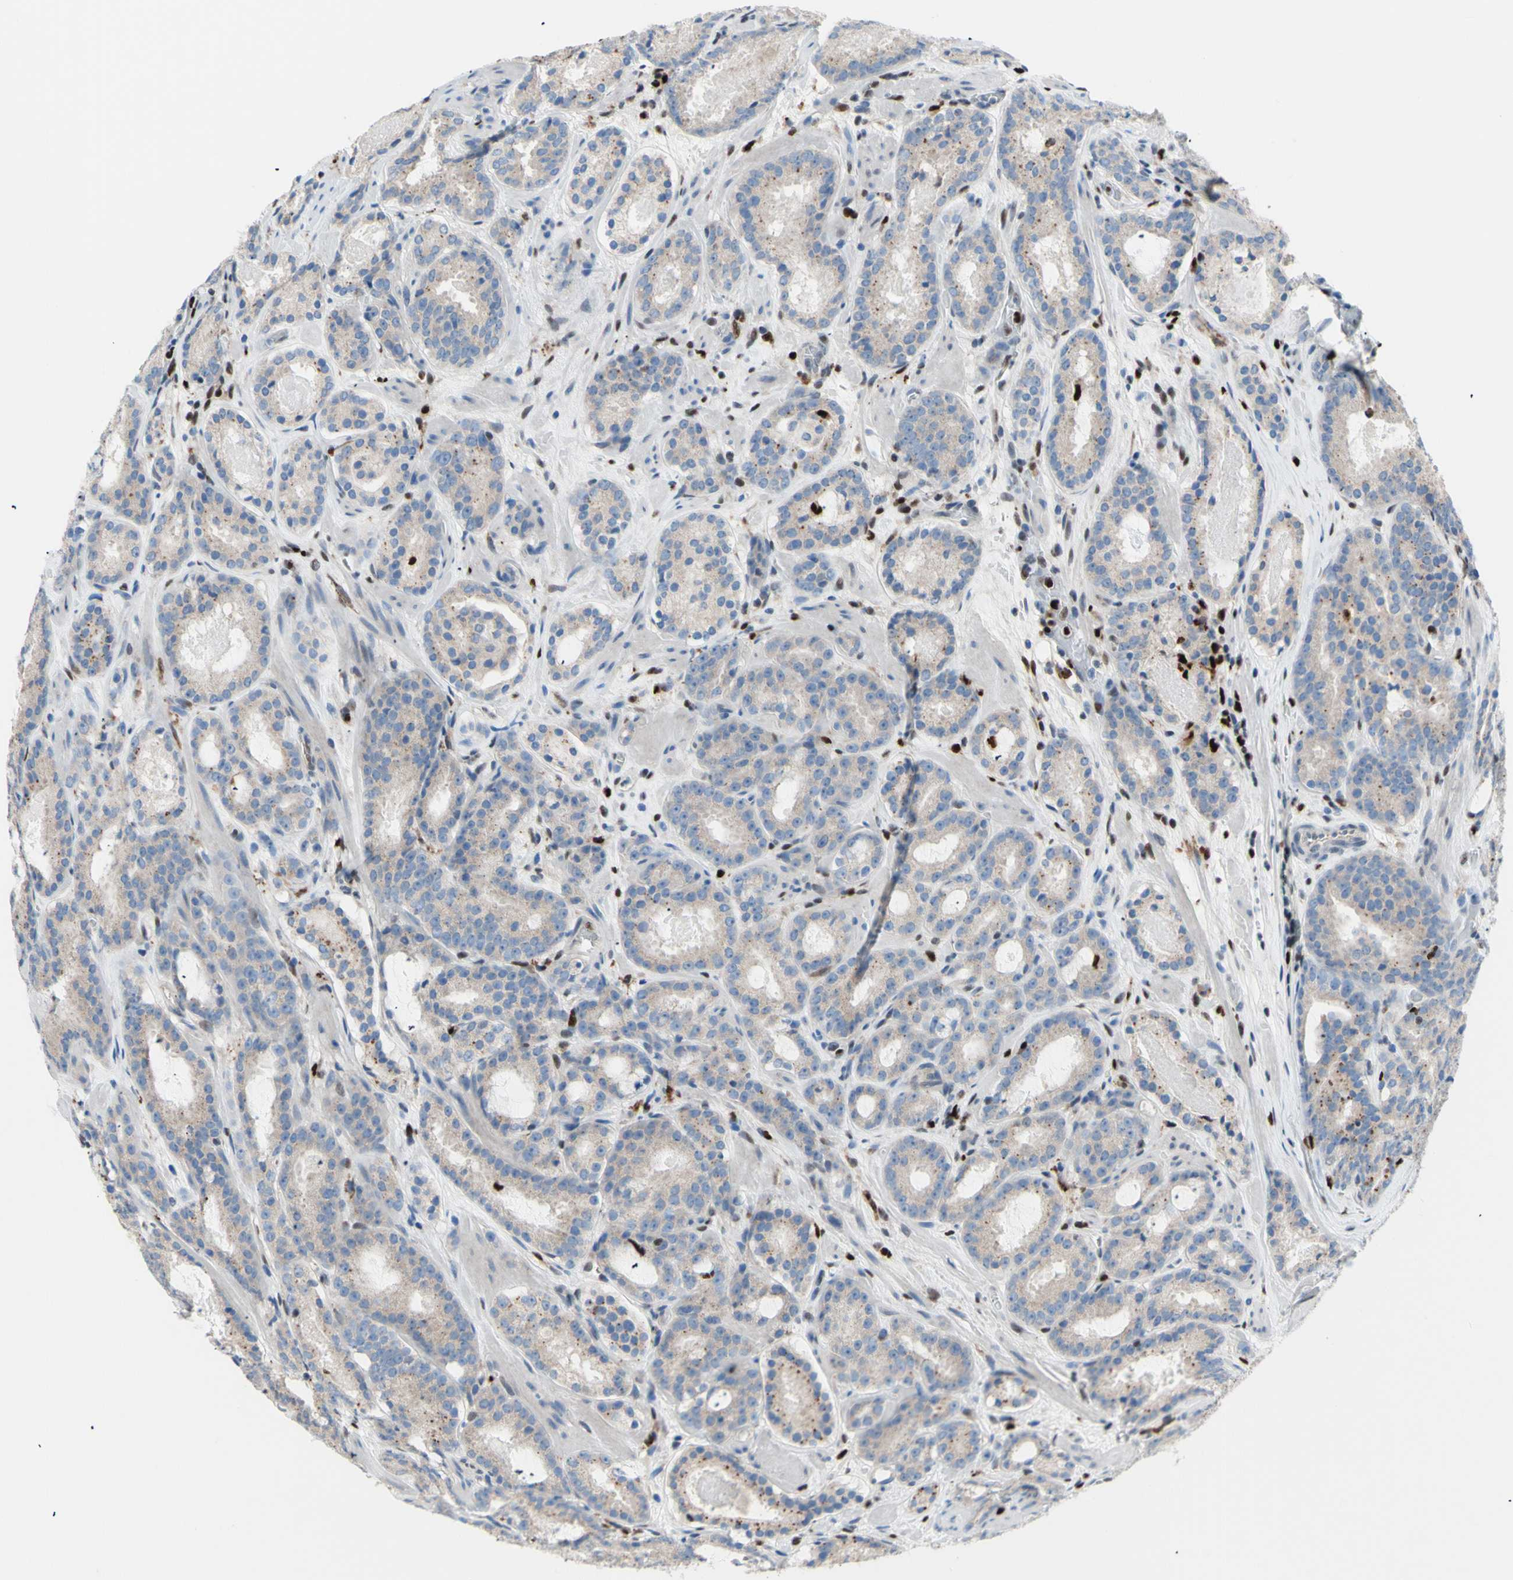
{"staining": {"intensity": "weak", "quantity": ">75%", "location": "cytoplasmic/membranous"}, "tissue": "prostate cancer", "cell_type": "Tumor cells", "image_type": "cancer", "snomed": [{"axis": "morphology", "description": "Adenocarcinoma, Low grade"}, {"axis": "topography", "description": "Prostate"}], "caption": "Tumor cells demonstrate low levels of weak cytoplasmic/membranous staining in approximately >75% of cells in human prostate cancer (low-grade adenocarcinoma).", "gene": "EED", "patient": {"sex": "male", "age": 69}}